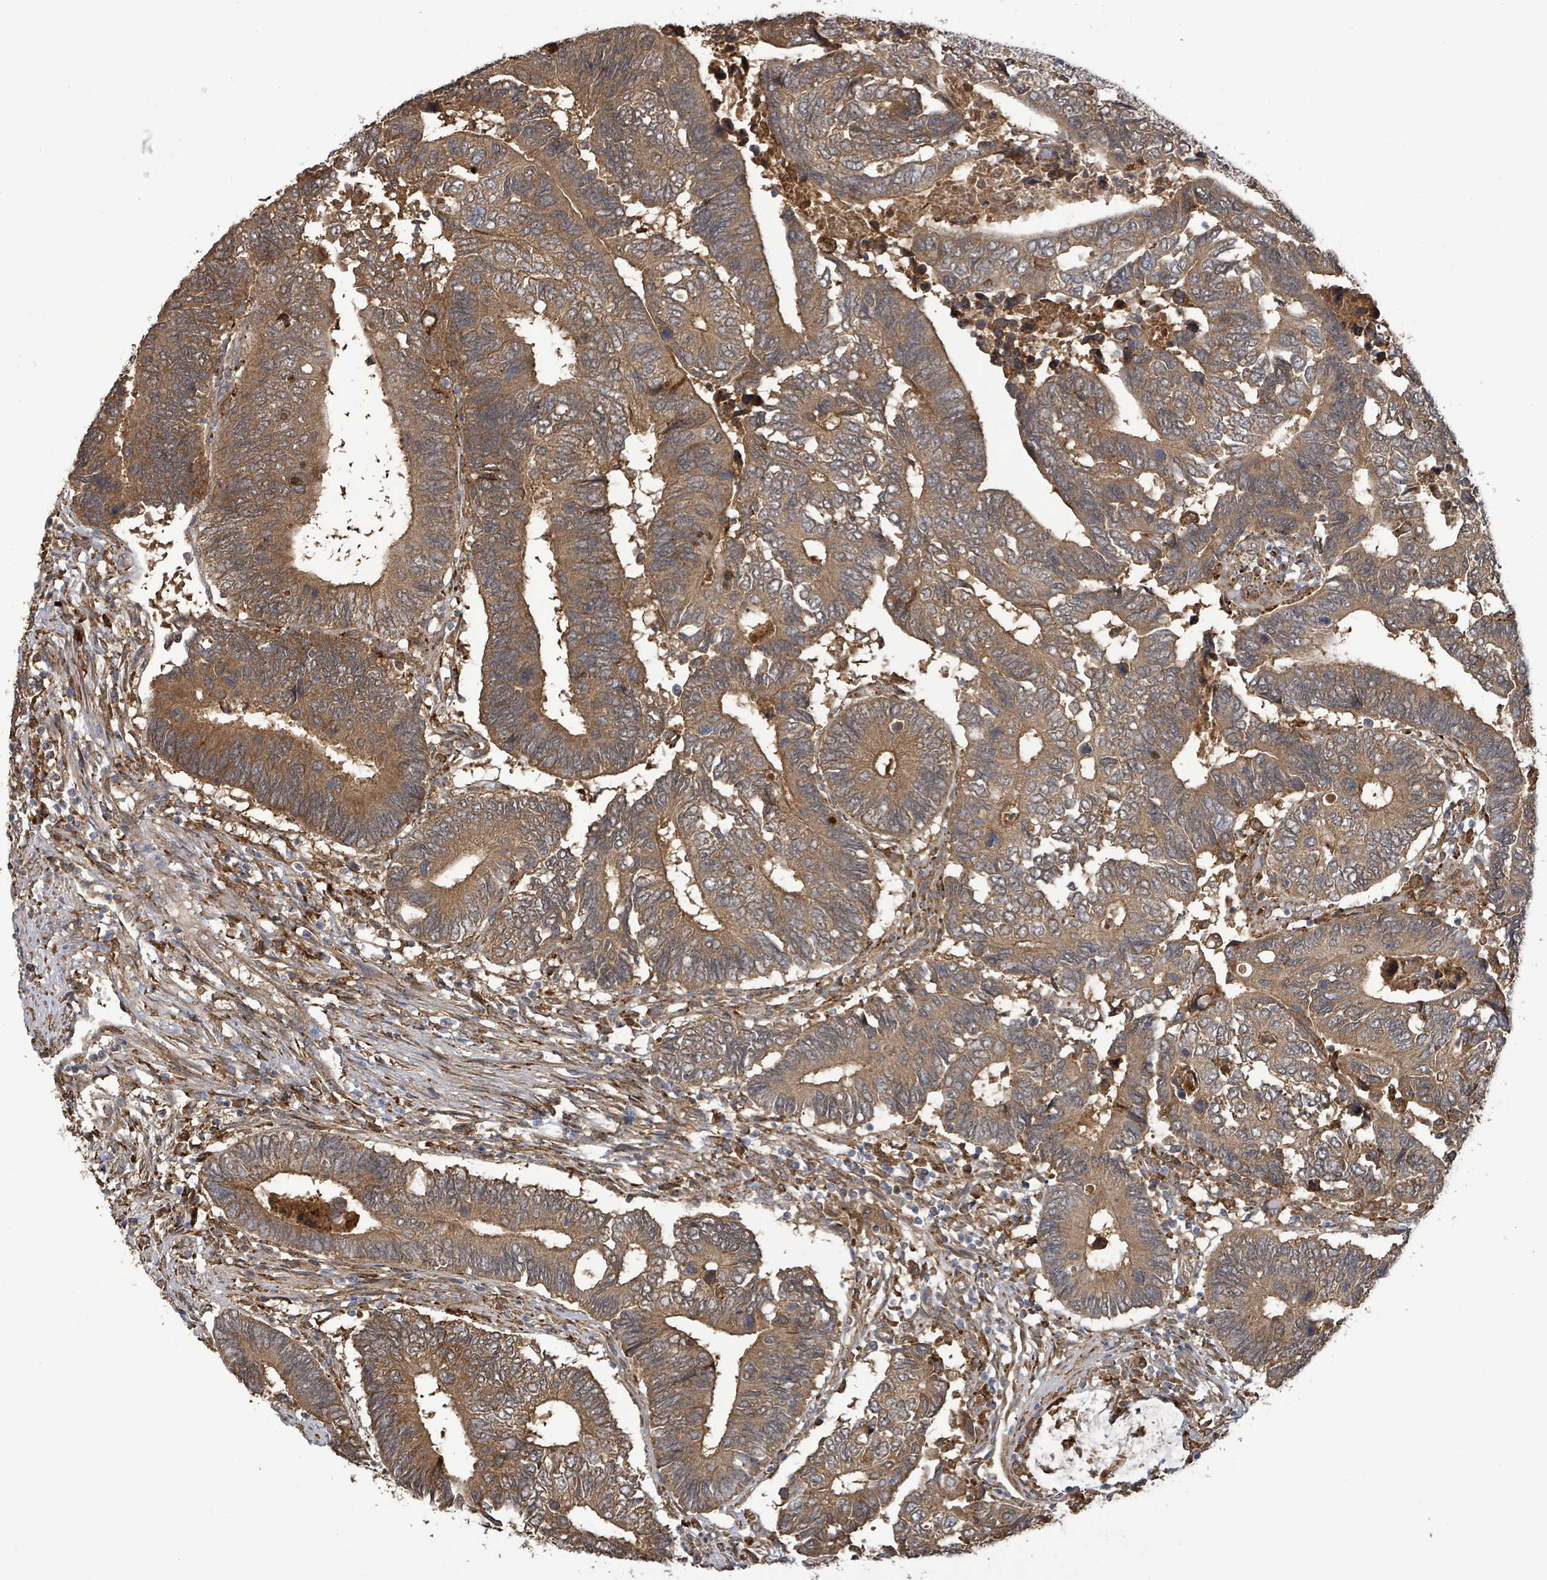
{"staining": {"intensity": "moderate", "quantity": ">75%", "location": "cytoplasmic/membranous"}, "tissue": "colorectal cancer", "cell_type": "Tumor cells", "image_type": "cancer", "snomed": [{"axis": "morphology", "description": "Adenocarcinoma, NOS"}, {"axis": "topography", "description": "Colon"}], "caption": "Immunohistochemistry (IHC) photomicrograph of human colorectal cancer stained for a protein (brown), which shows medium levels of moderate cytoplasmic/membranous expression in about >75% of tumor cells.", "gene": "ARPIN", "patient": {"sex": "male", "age": 87}}